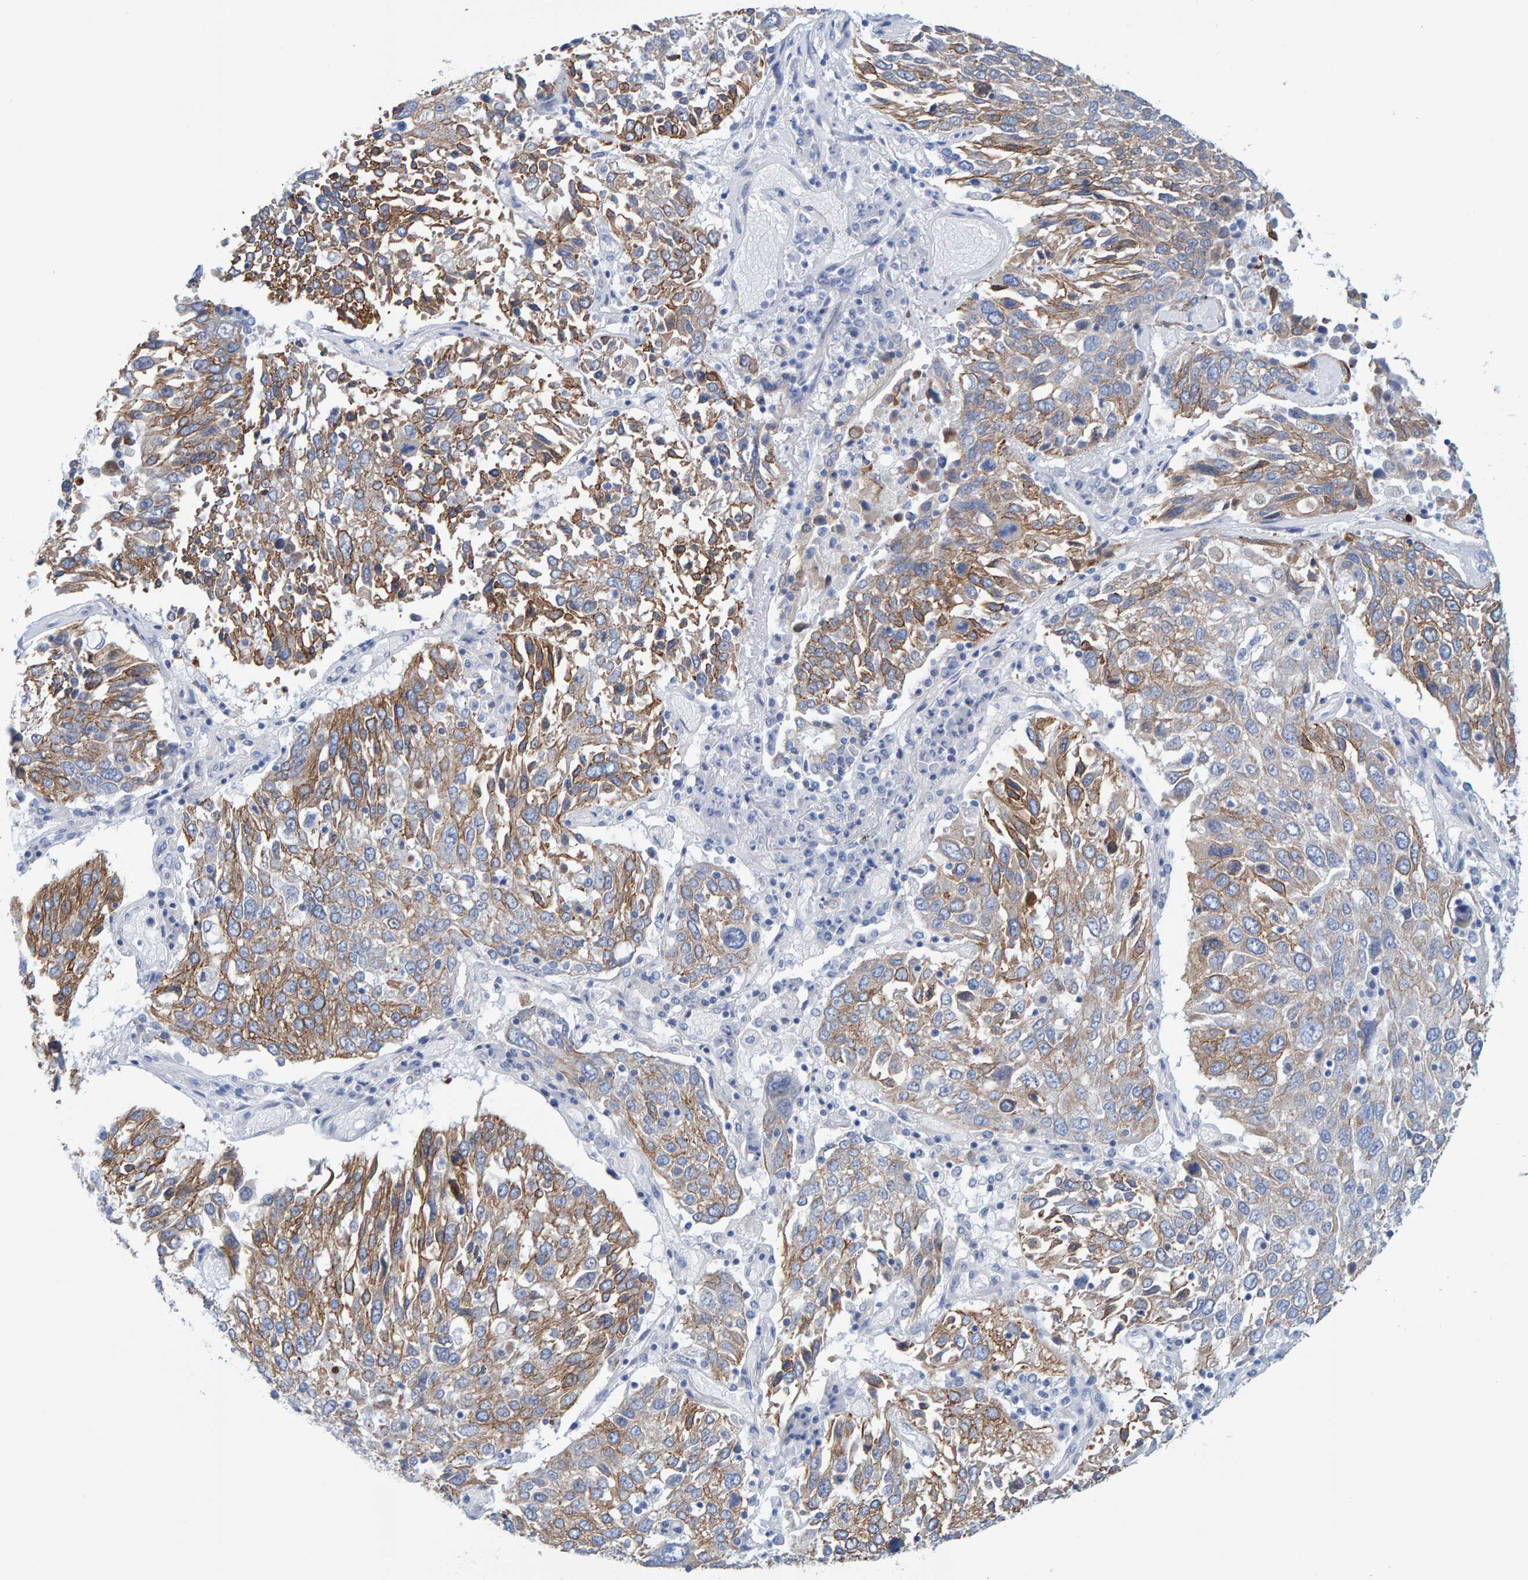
{"staining": {"intensity": "moderate", "quantity": ">75%", "location": "cytoplasmic/membranous"}, "tissue": "lung cancer", "cell_type": "Tumor cells", "image_type": "cancer", "snomed": [{"axis": "morphology", "description": "Squamous cell carcinoma, NOS"}, {"axis": "topography", "description": "Lung"}], "caption": "Immunohistochemistry (IHC) of lung cancer (squamous cell carcinoma) exhibits medium levels of moderate cytoplasmic/membranous positivity in approximately >75% of tumor cells.", "gene": "JAKMIP3", "patient": {"sex": "male", "age": 65}}